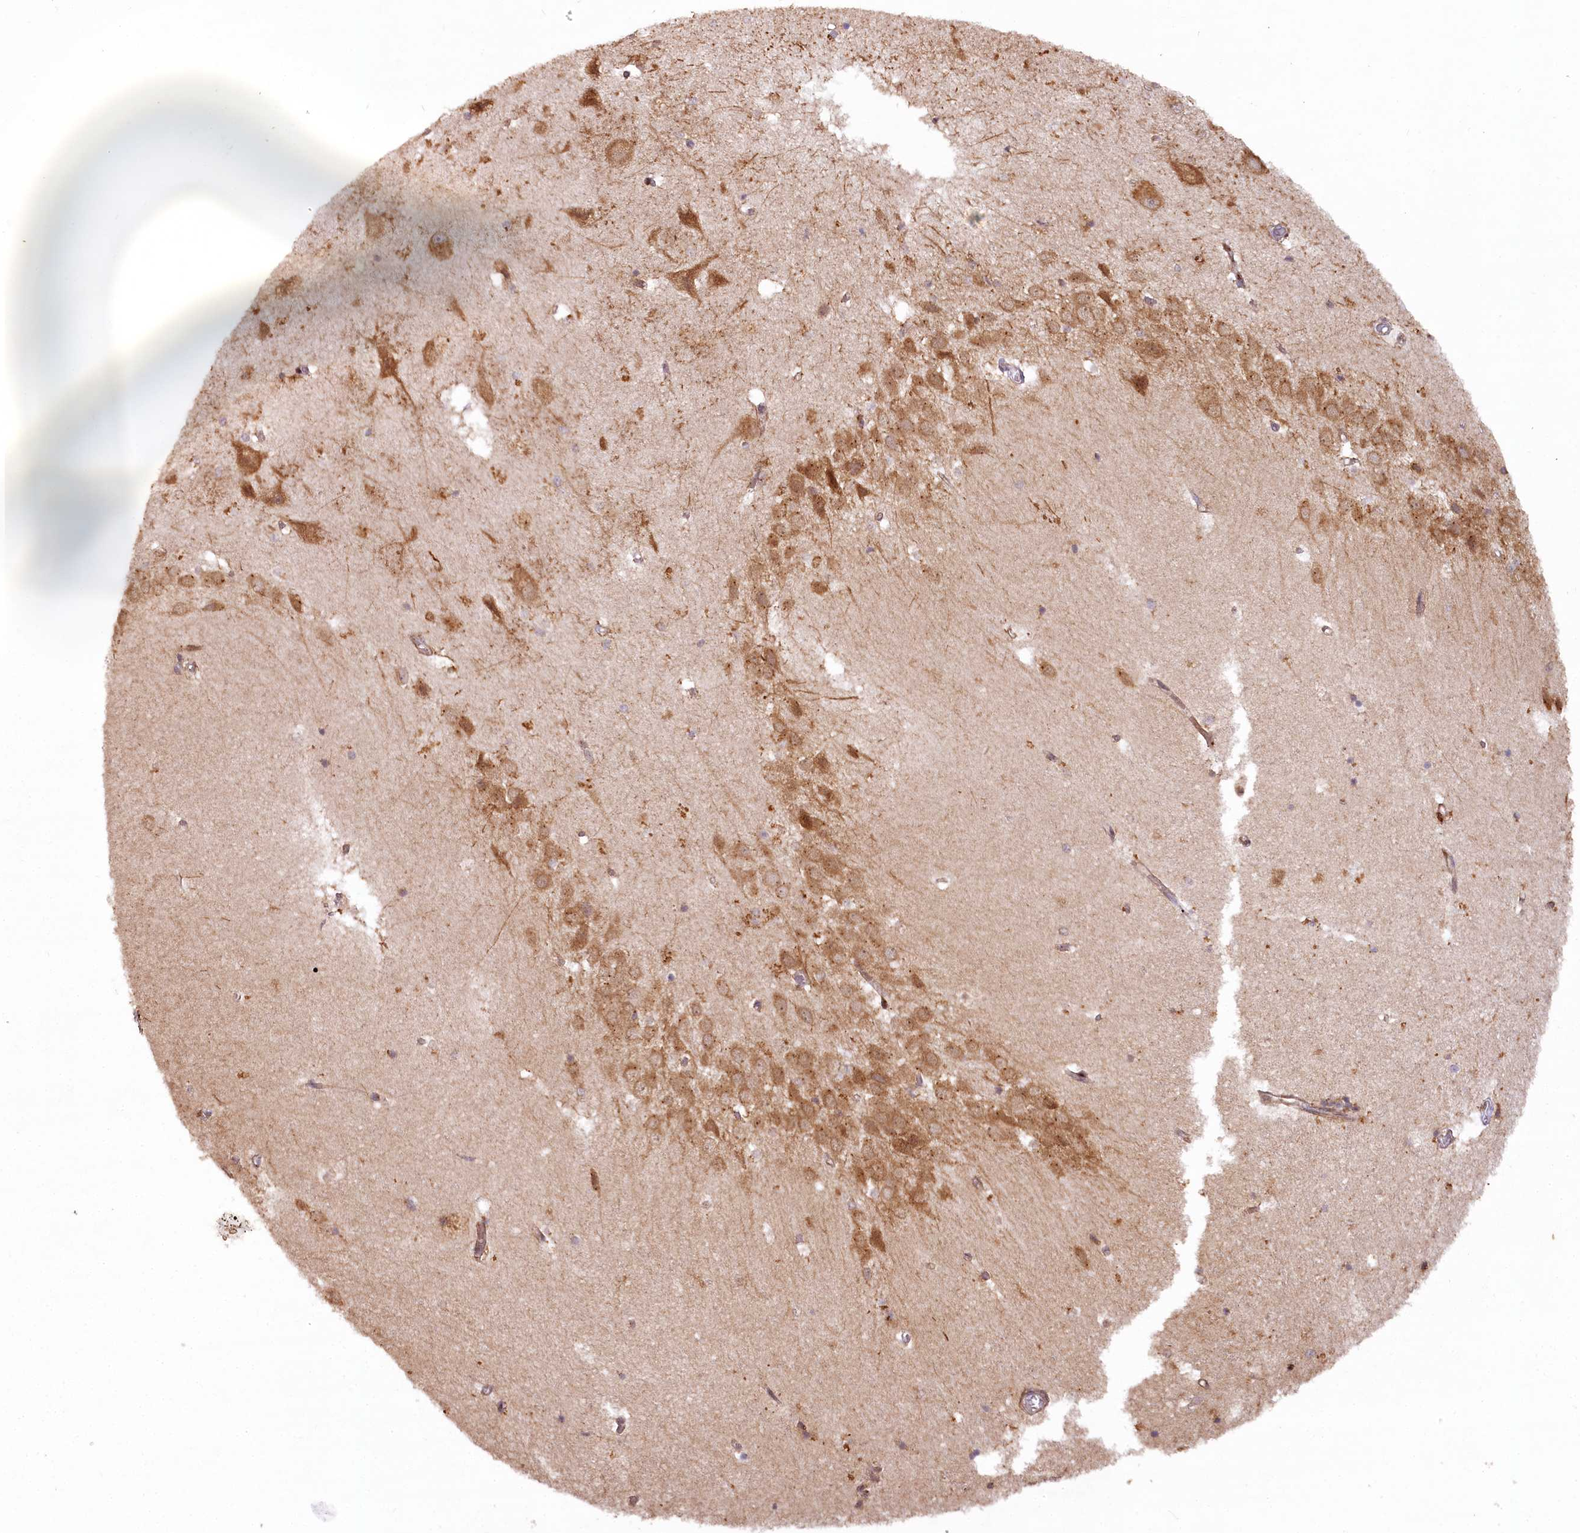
{"staining": {"intensity": "moderate", "quantity": "<25%", "location": "cytoplasmic/membranous"}, "tissue": "hippocampus", "cell_type": "Glial cells", "image_type": "normal", "snomed": [{"axis": "morphology", "description": "Normal tissue, NOS"}, {"axis": "topography", "description": "Hippocampus"}], "caption": "The immunohistochemical stain labels moderate cytoplasmic/membranous positivity in glial cells of unremarkable hippocampus.", "gene": "COPG1", "patient": {"sex": "female", "age": 52}}